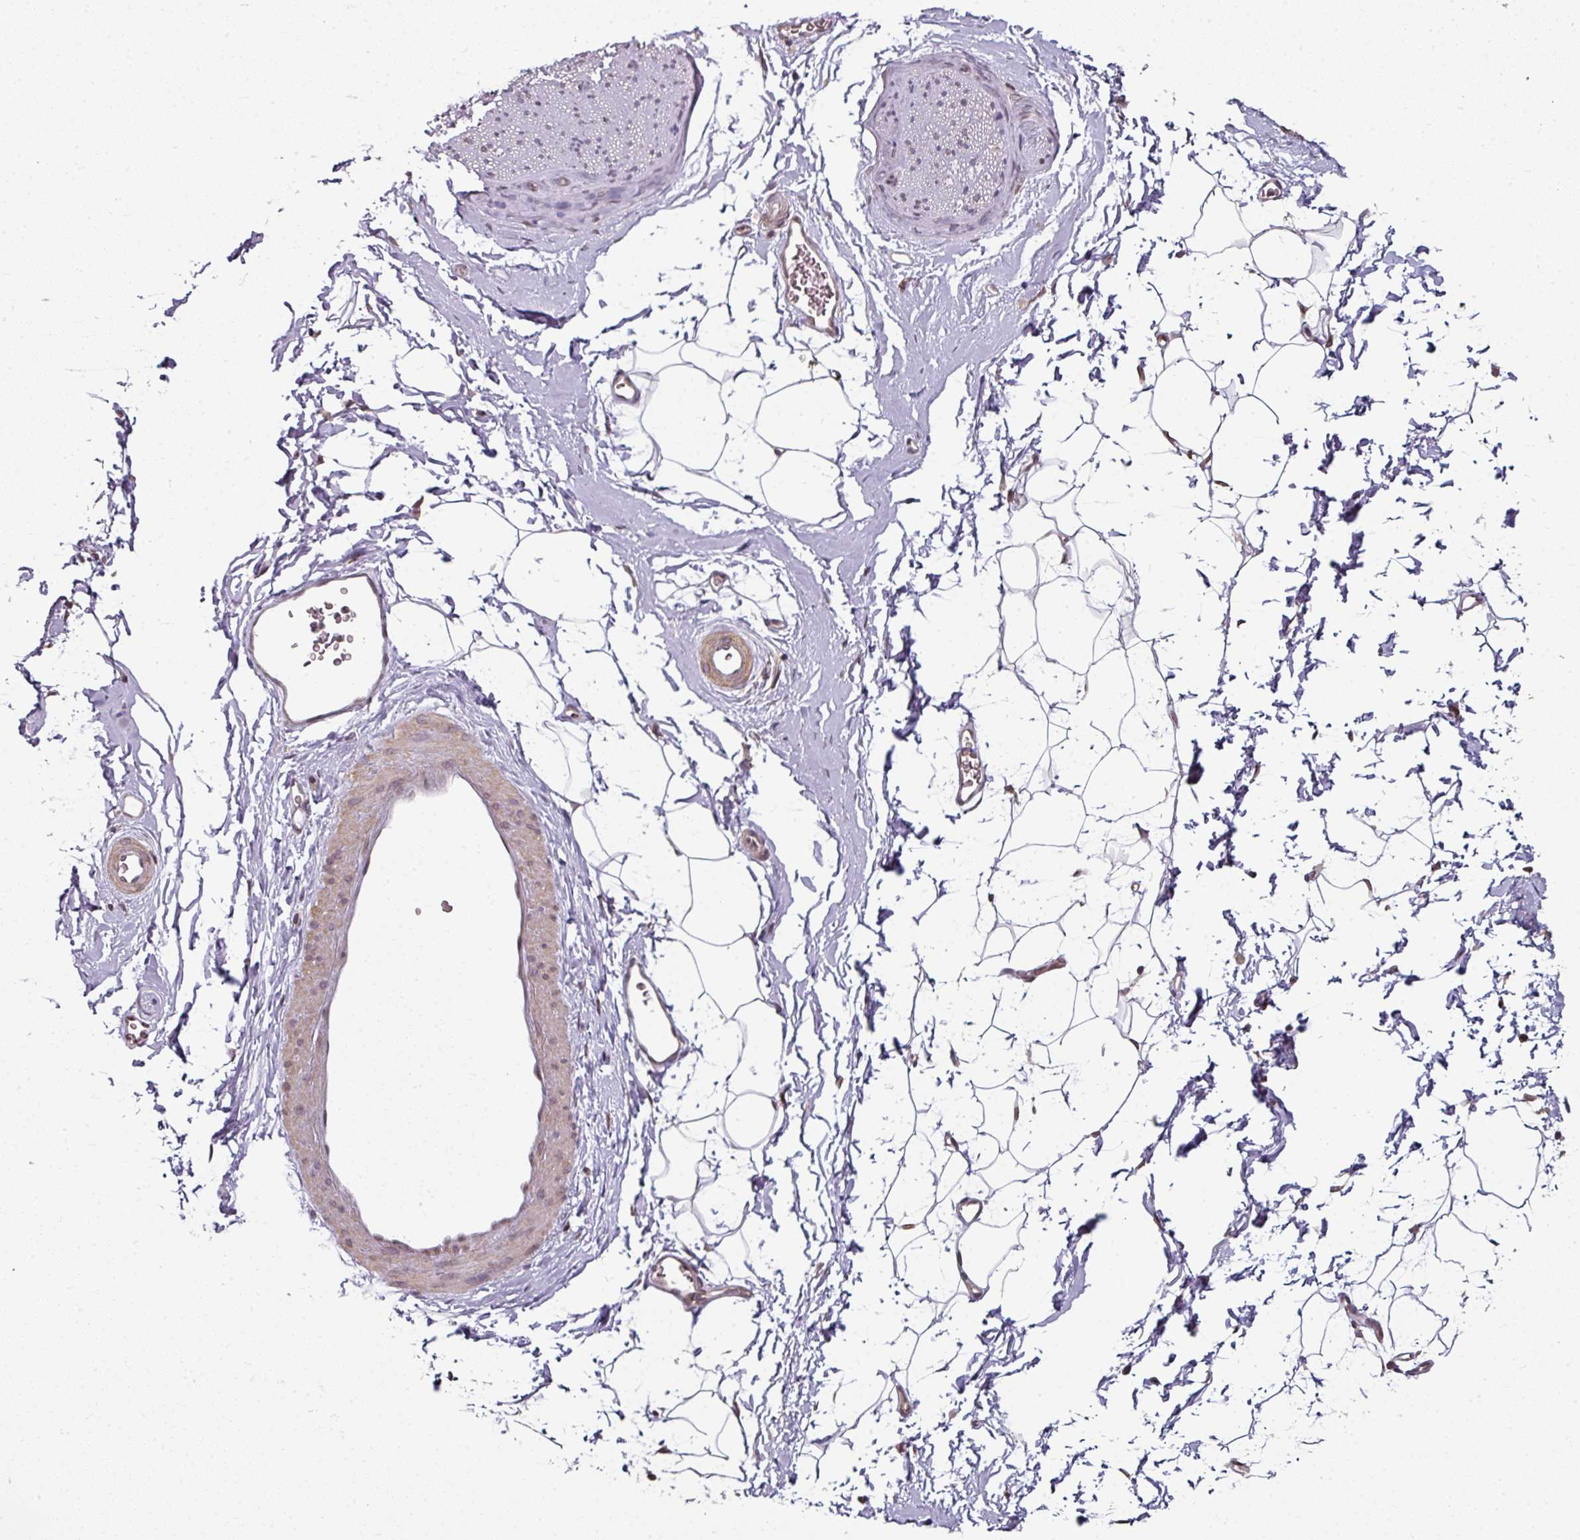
{"staining": {"intensity": "moderate", "quantity": "<25%", "location": "nuclear"}, "tissue": "adipose tissue", "cell_type": "Adipocytes", "image_type": "normal", "snomed": [{"axis": "morphology", "description": "Normal tissue, NOS"}, {"axis": "morphology", "description": "Adenocarcinoma, High grade"}, {"axis": "topography", "description": "Prostate"}, {"axis": "topography", "description": "Peripheral nerve tissue"}], "caption": "This micrograph demonstrates immunohistochemistry staining of normal adipose tissue, with low moderate nuclear staining in approximately <25% of adipocytes.", "gene": "RANGAP1", "patient": {"sex": "male", "age": 68}}